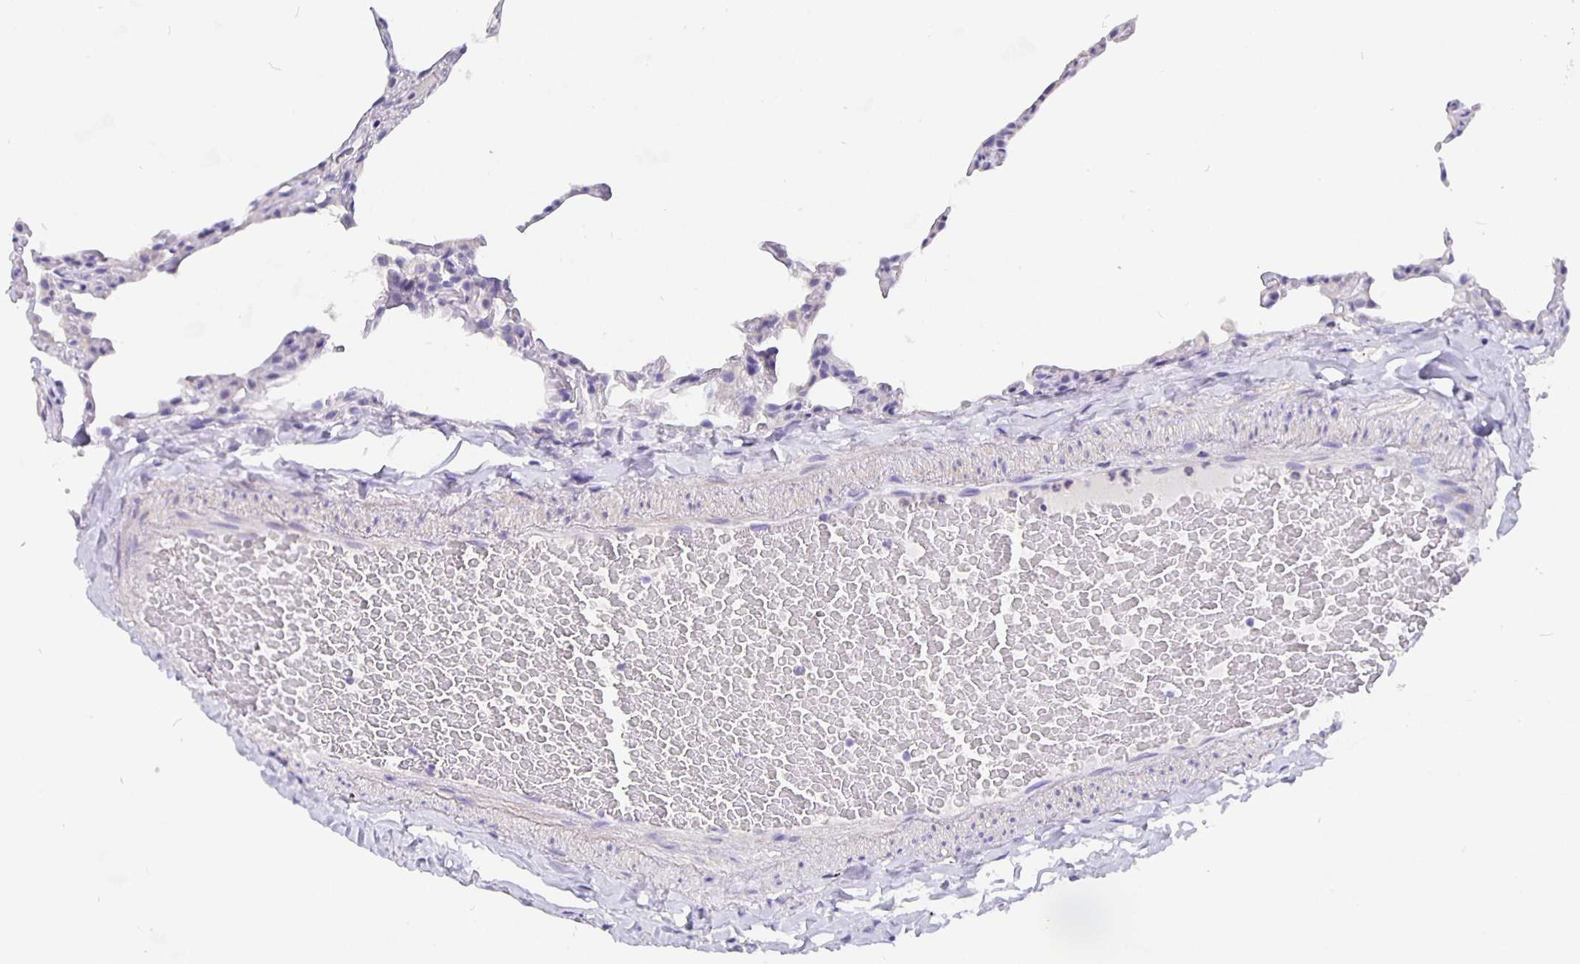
{"staining": {"intensity": "negative", "quantity": "none", "location": "none"}, "tissue": "lung", "cell_type": "Alveolar cells", "image_type": "normal", "snomed": [{"axis": "morphology", "description": "Normal tissue, NOS"}, {"axis": "topography", "description": "Lung"}], "caption": "IHC photomicrograph of unremarkable lung stained for a protein (brown), which shows no staining in alveolar cells. (Stains: DAB (3,3'-diaminobenzidine) immunohistochemistry with hematoxylin counter stain, Microscopy: brightfield microscopy at high magnification).", "gene": "CFAP74", "patient": {"sex": "female", "age": 57}}